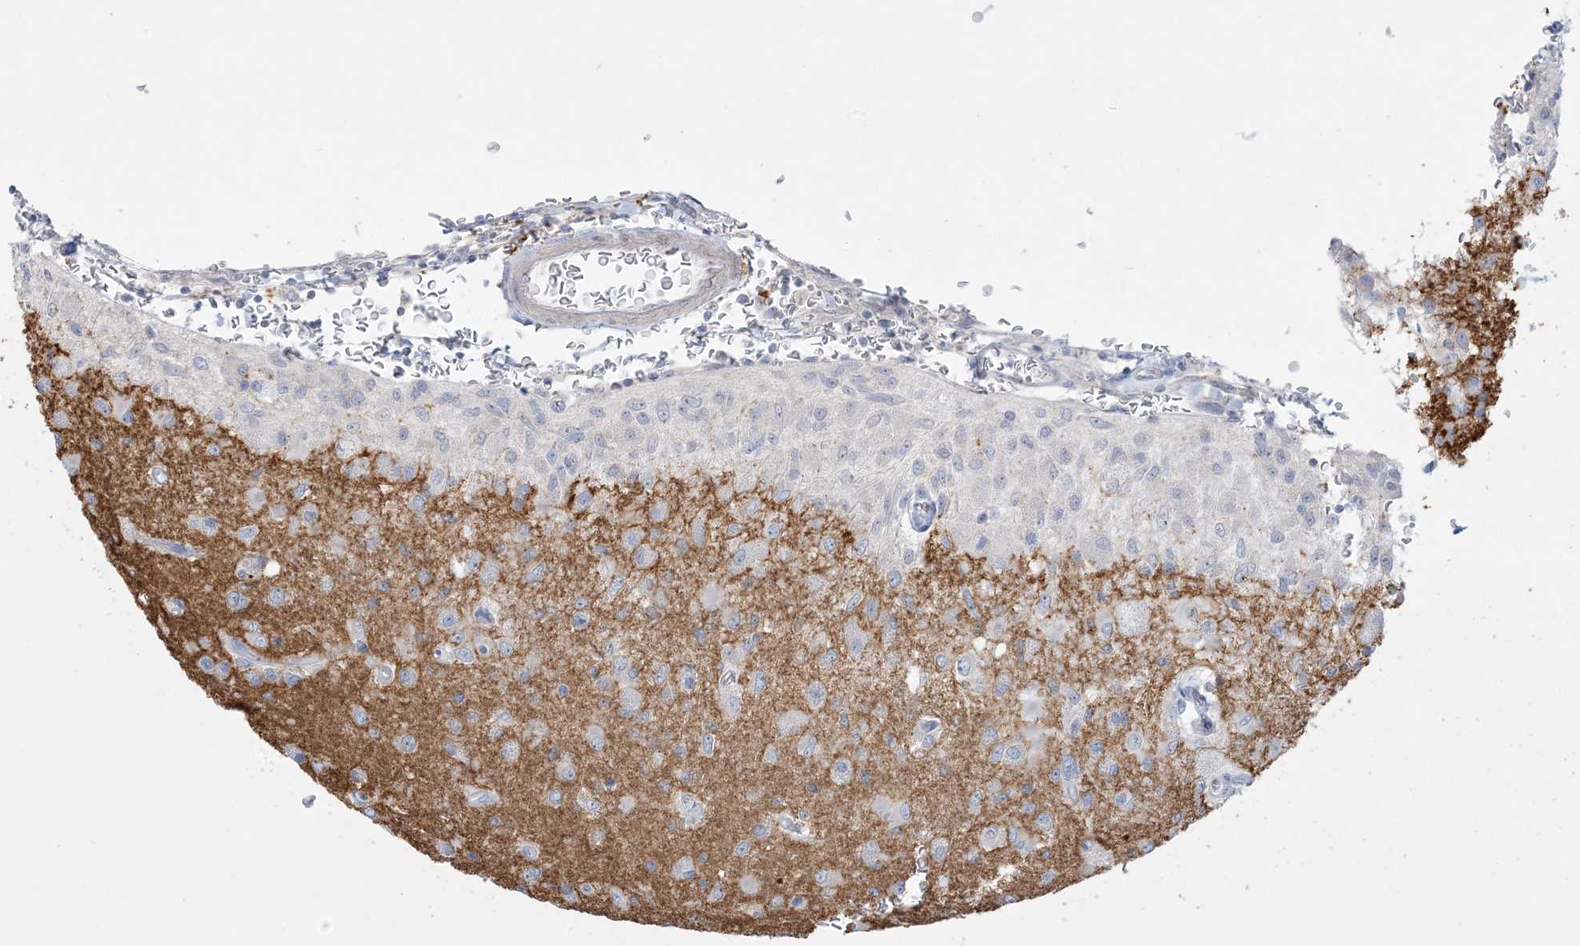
{"staining": {"intensity": "weak", "quantity": "<25%", "location": "cytoplasmic/membranous"}, "tissue": "glioma", "cell_type": "Tumor cells", "image_type": "cancer", "snomed": [{"axis": "morphology", "description": "Normal tissue, NOS"}, {"axis": "morphology", "description": "Glioma, malignant, High grade"}, {"axis": "topography", "description": "Cerebral cortex"}], "caption": "Tumor cells are negative for protein expression in human high-grade glioma (malignant).", "gene": "FAM184A", "patient": {"sex": "male", "age": 77}}